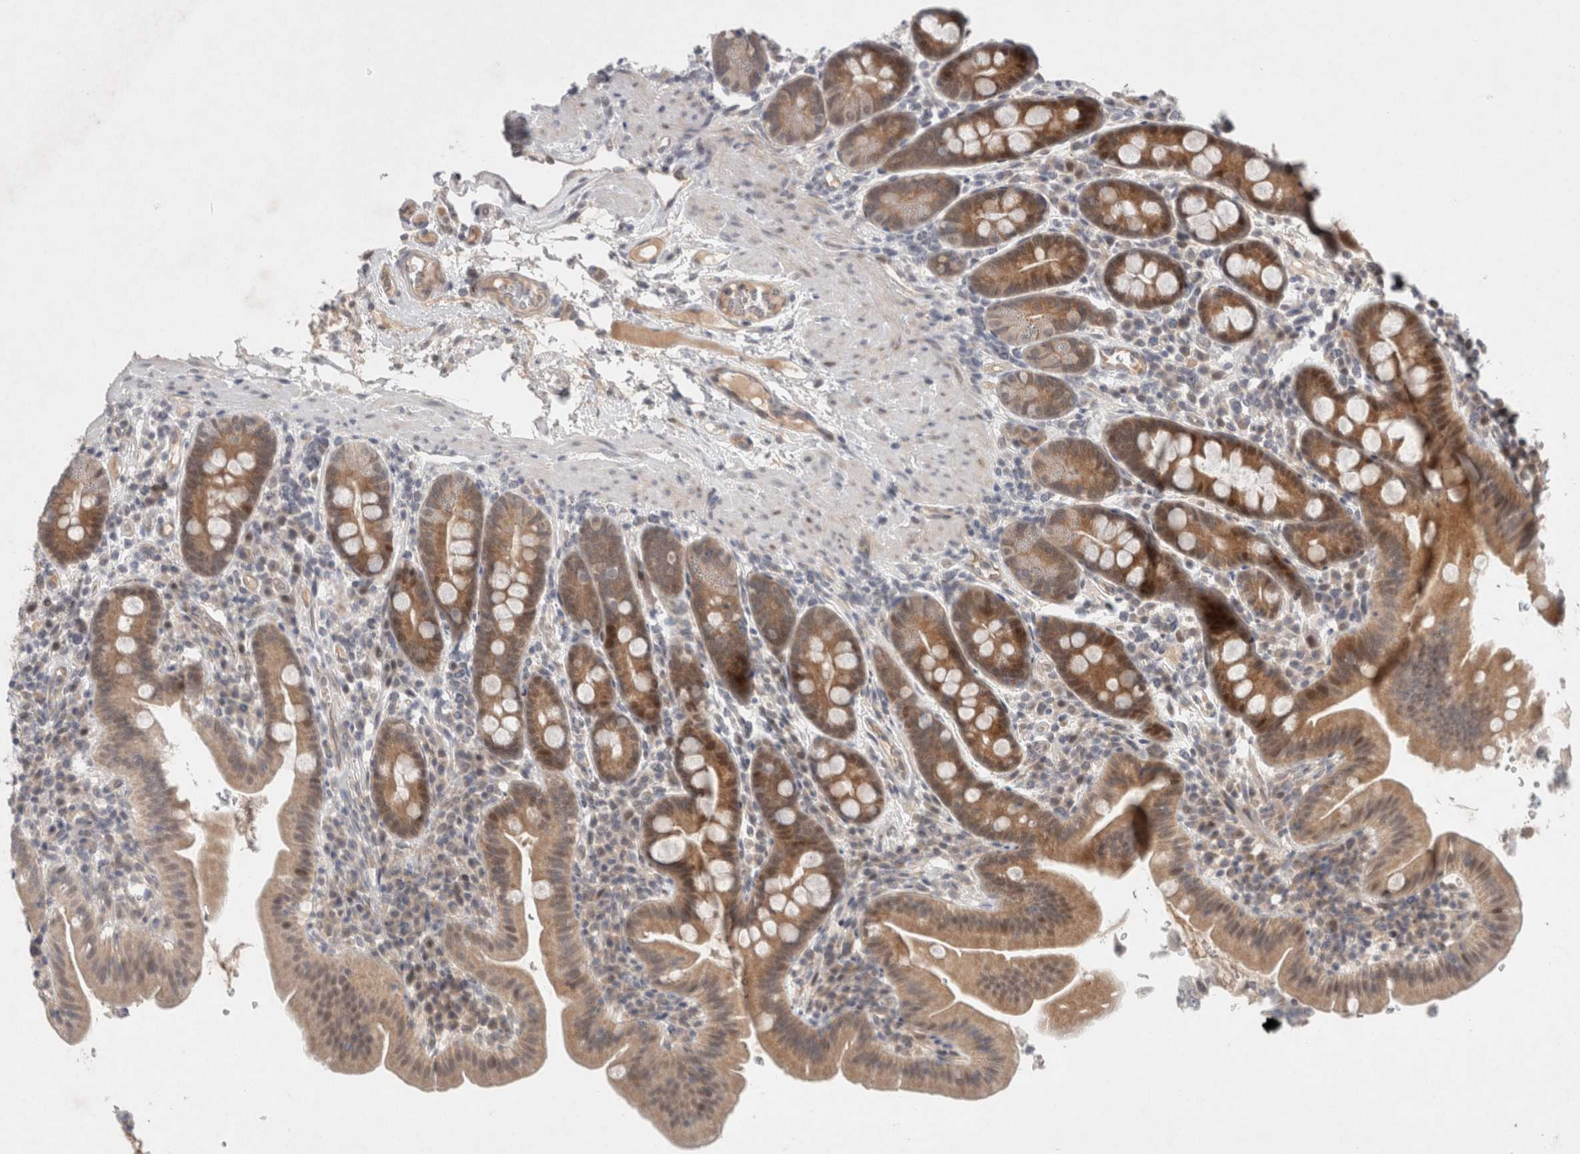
{"staining": {"intensity": "moderate", "quantity": ">75%", "location": "cytoplasmic/membranous"}, "tissue": "duodenum", "cell_type": "Glandular cells", "image_type": "normal", "snomed": [{"axis": "morphology", "description": "Normal tissue, NOS"}, {"axis": "morphology", "description": "Adenocarcinoma, NOS"}, {"axis": "topography", "description": "Pancreas"}, {"axis": "topography", "description": "Duodenum"}], "caption": "Duodenum was stained to show a protein in brown. There is medium levels of moderate cytoplasmic/membranous expression in approximately >75% of glandular cells. (Stains: DAB in brown, nuclei in blue, Microscopy: brightfield microscopy at high magnification).", "gene": "RASAL2", "patient": {"sex": "male", "age": 50}}